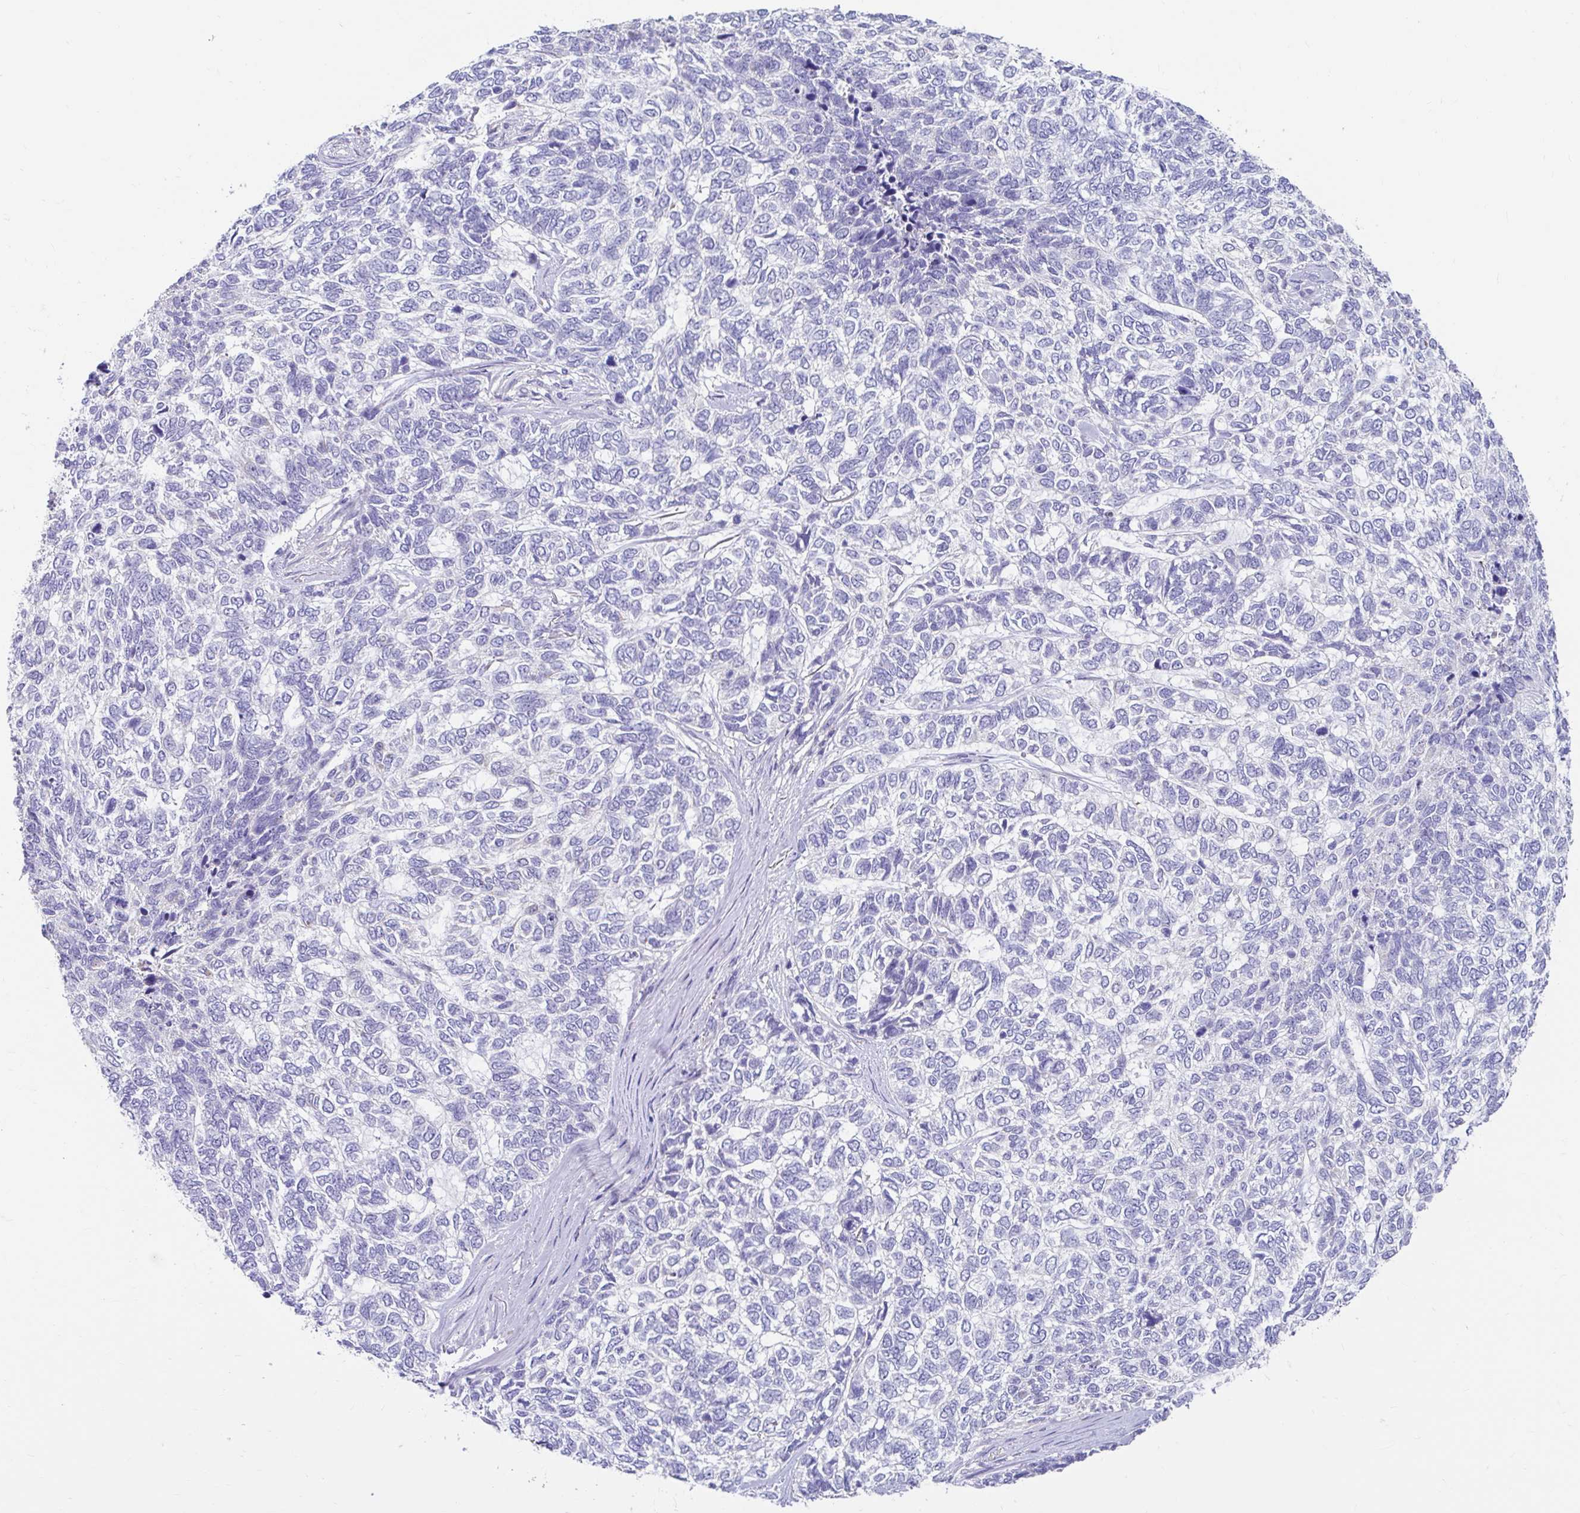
{"staining": {"intensity": "negative", "quantity": "none", "location": "none"}, "tissue": "skin cancer", "cell_type": "Tumor cells", "image_type": "cancer", "snomed": [{"axis": "morphology", "description": "Basal cell carcinoma"}, {"axis": "topography", "description": "Skin"}], "caption": "Basal cell carcinoma (skin) was stained to show a protein in brown. There is no significant staining in tumor cells. (DAB immunohistochemistry visualized using brightfield microscopy, high magnification).", "gene": "ZNF33A", "patient": {"sex": "female", "age": 65}}